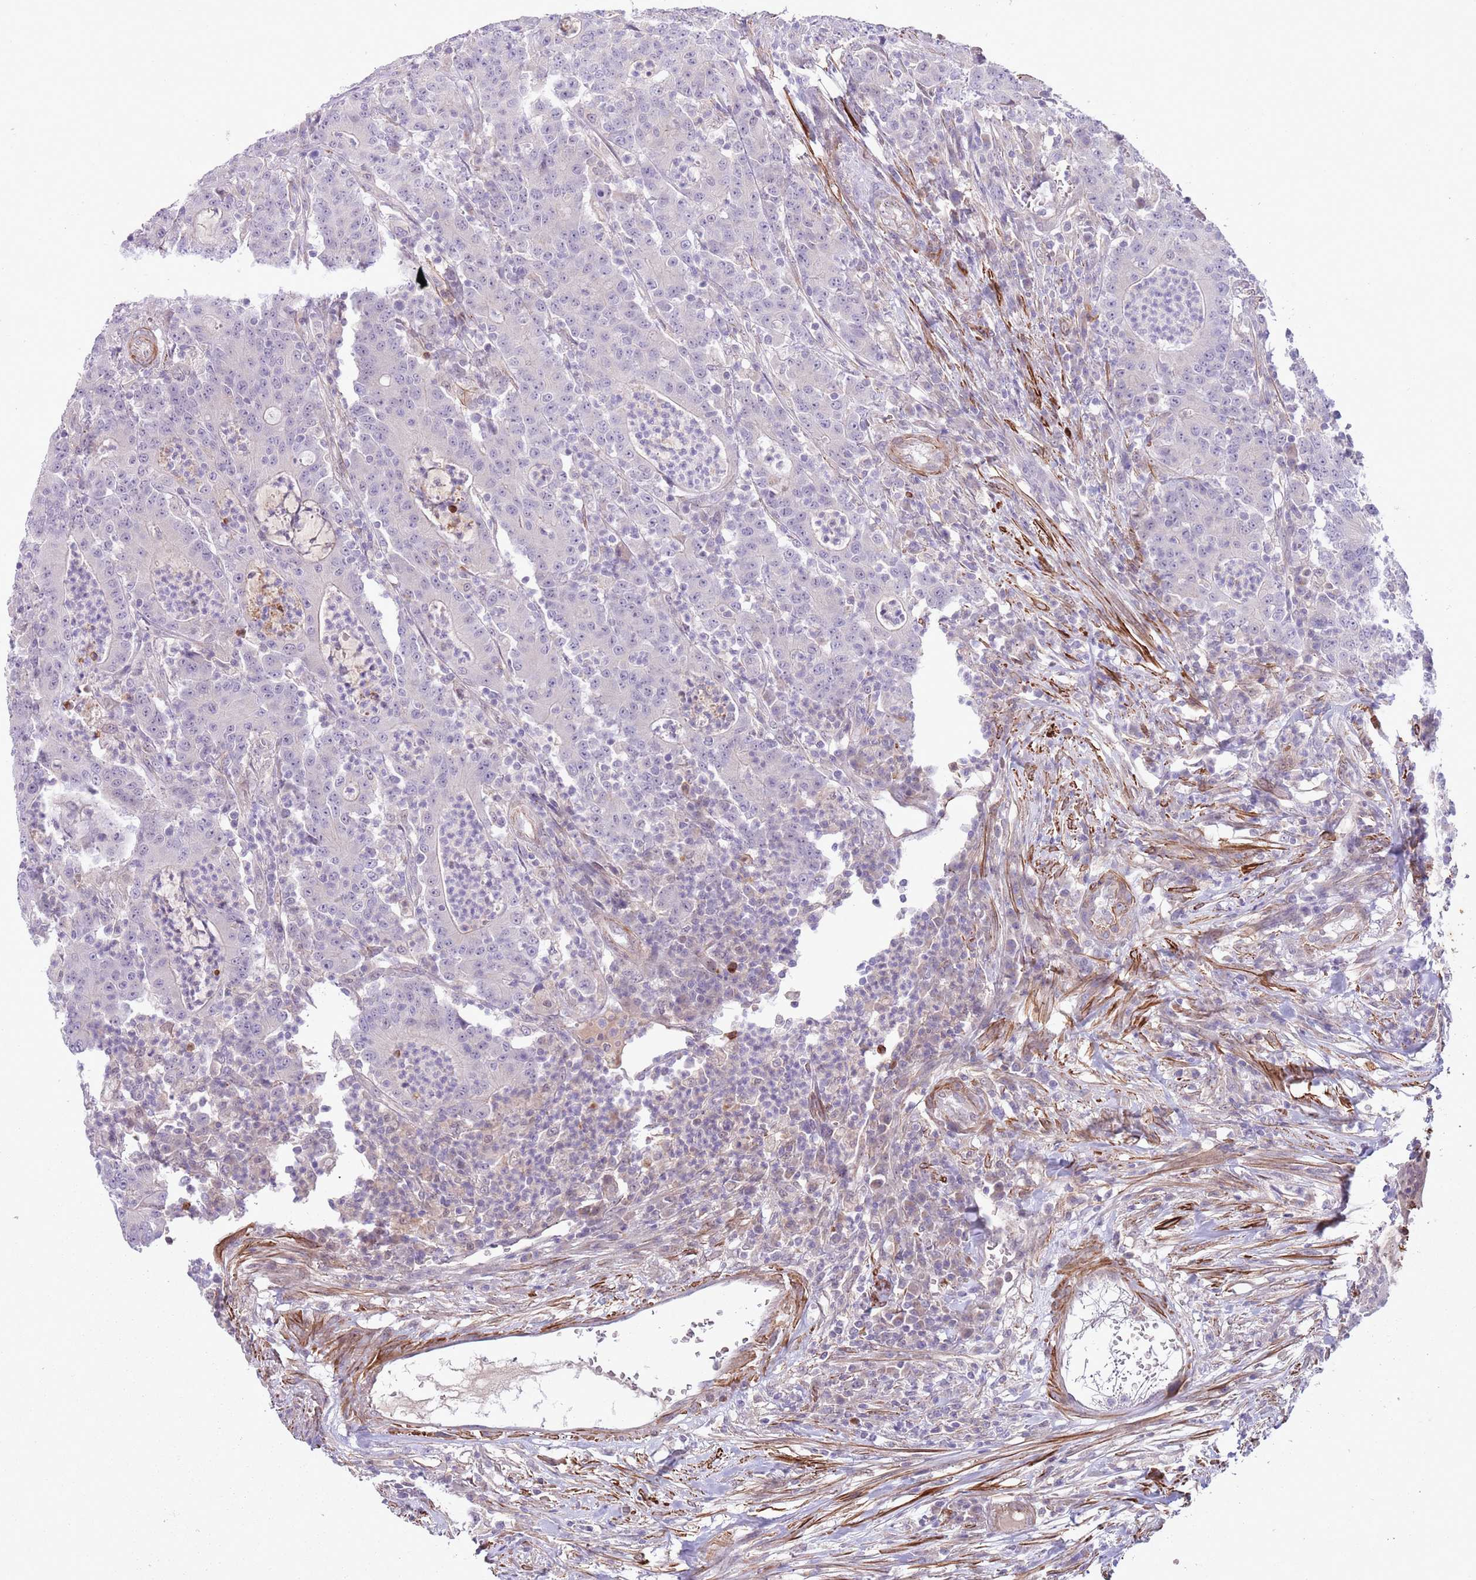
{"staining": {"intensity": "negative", "quantity": "none", "location": "none"}, "tissue": "colorectal cancer", "cell_type": "Tumor cells", "image_type": "cancer", "snomed": [{"axis": "morphology", "description": "Adenocarcinoma, NOS"}, {"axis": "topography", "description": "Colon"}], "caption": "Human colorectal cancer (adenocarcinoma) stained for a protein using IHC displays no expression in tumor cells.", "gene": "CCNI", "patient": {"sex": "male", "age": 83}}